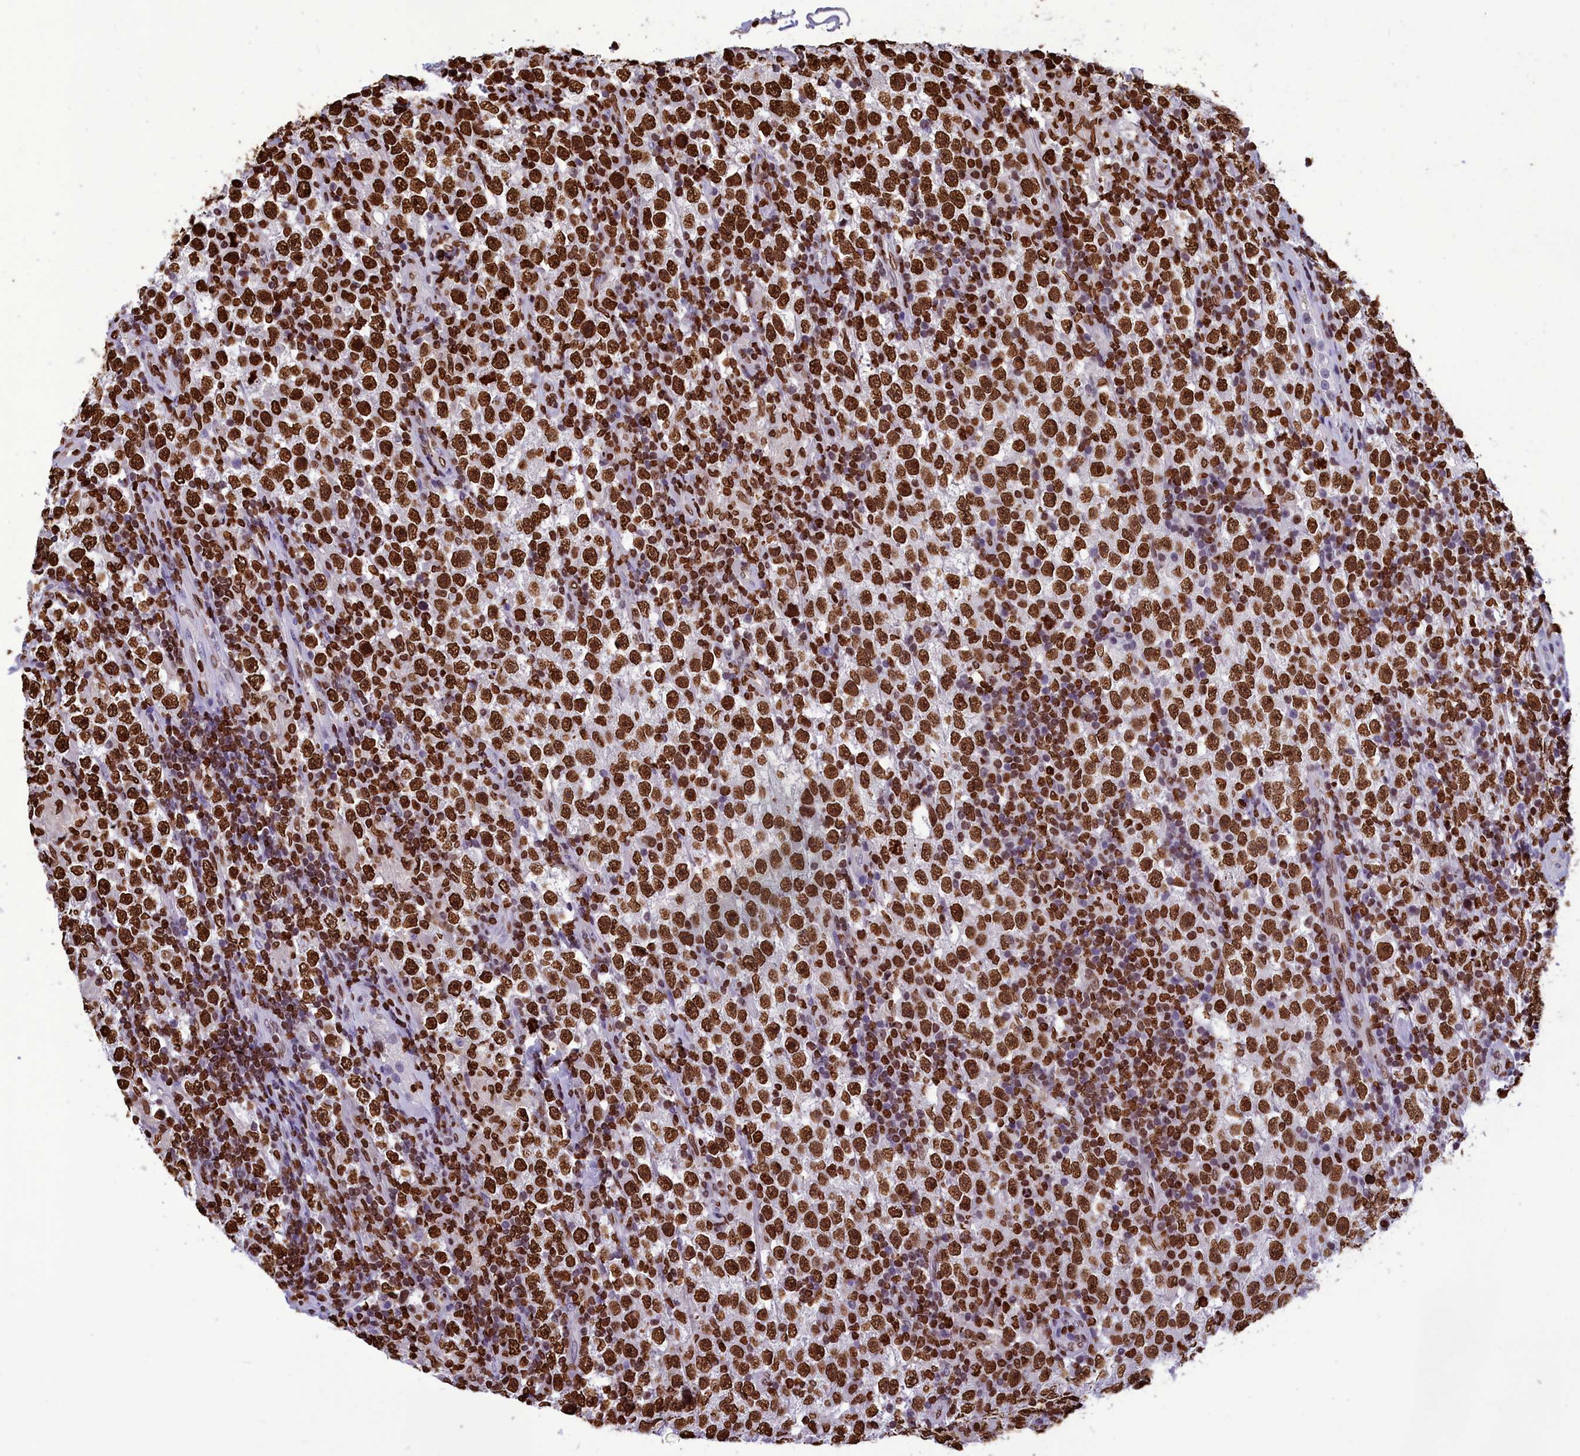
{"staining": {"intensity": "strong", "quantity": ">75%", "location": "nuclear"}, "tissue": "testis cancer", "cell_type": "Tumor cells", "image_type": "cancer", "snomed": [{"axis": "morphology", "description": "Normal tissue, NOS"}, {"axis": "morphology", "description": "Urothelial carcinoma, High grade"}, {"axis": "morphology", "description": "Seminoma, NOS"}, {"axis": "morphology", "description": "Carcinoma, Embryonal, NOS"}, {"axis": "topography", "description": "Urinary bladder"}, {"axis": "topography", "description": "Testis"}], "caption": "The immunohistochemical stain shows strong nuclear expression in tumor cells of testis cancer tissue.", "gene": "AKAP17A", "patient": {"sex": "male", "age": 41}}